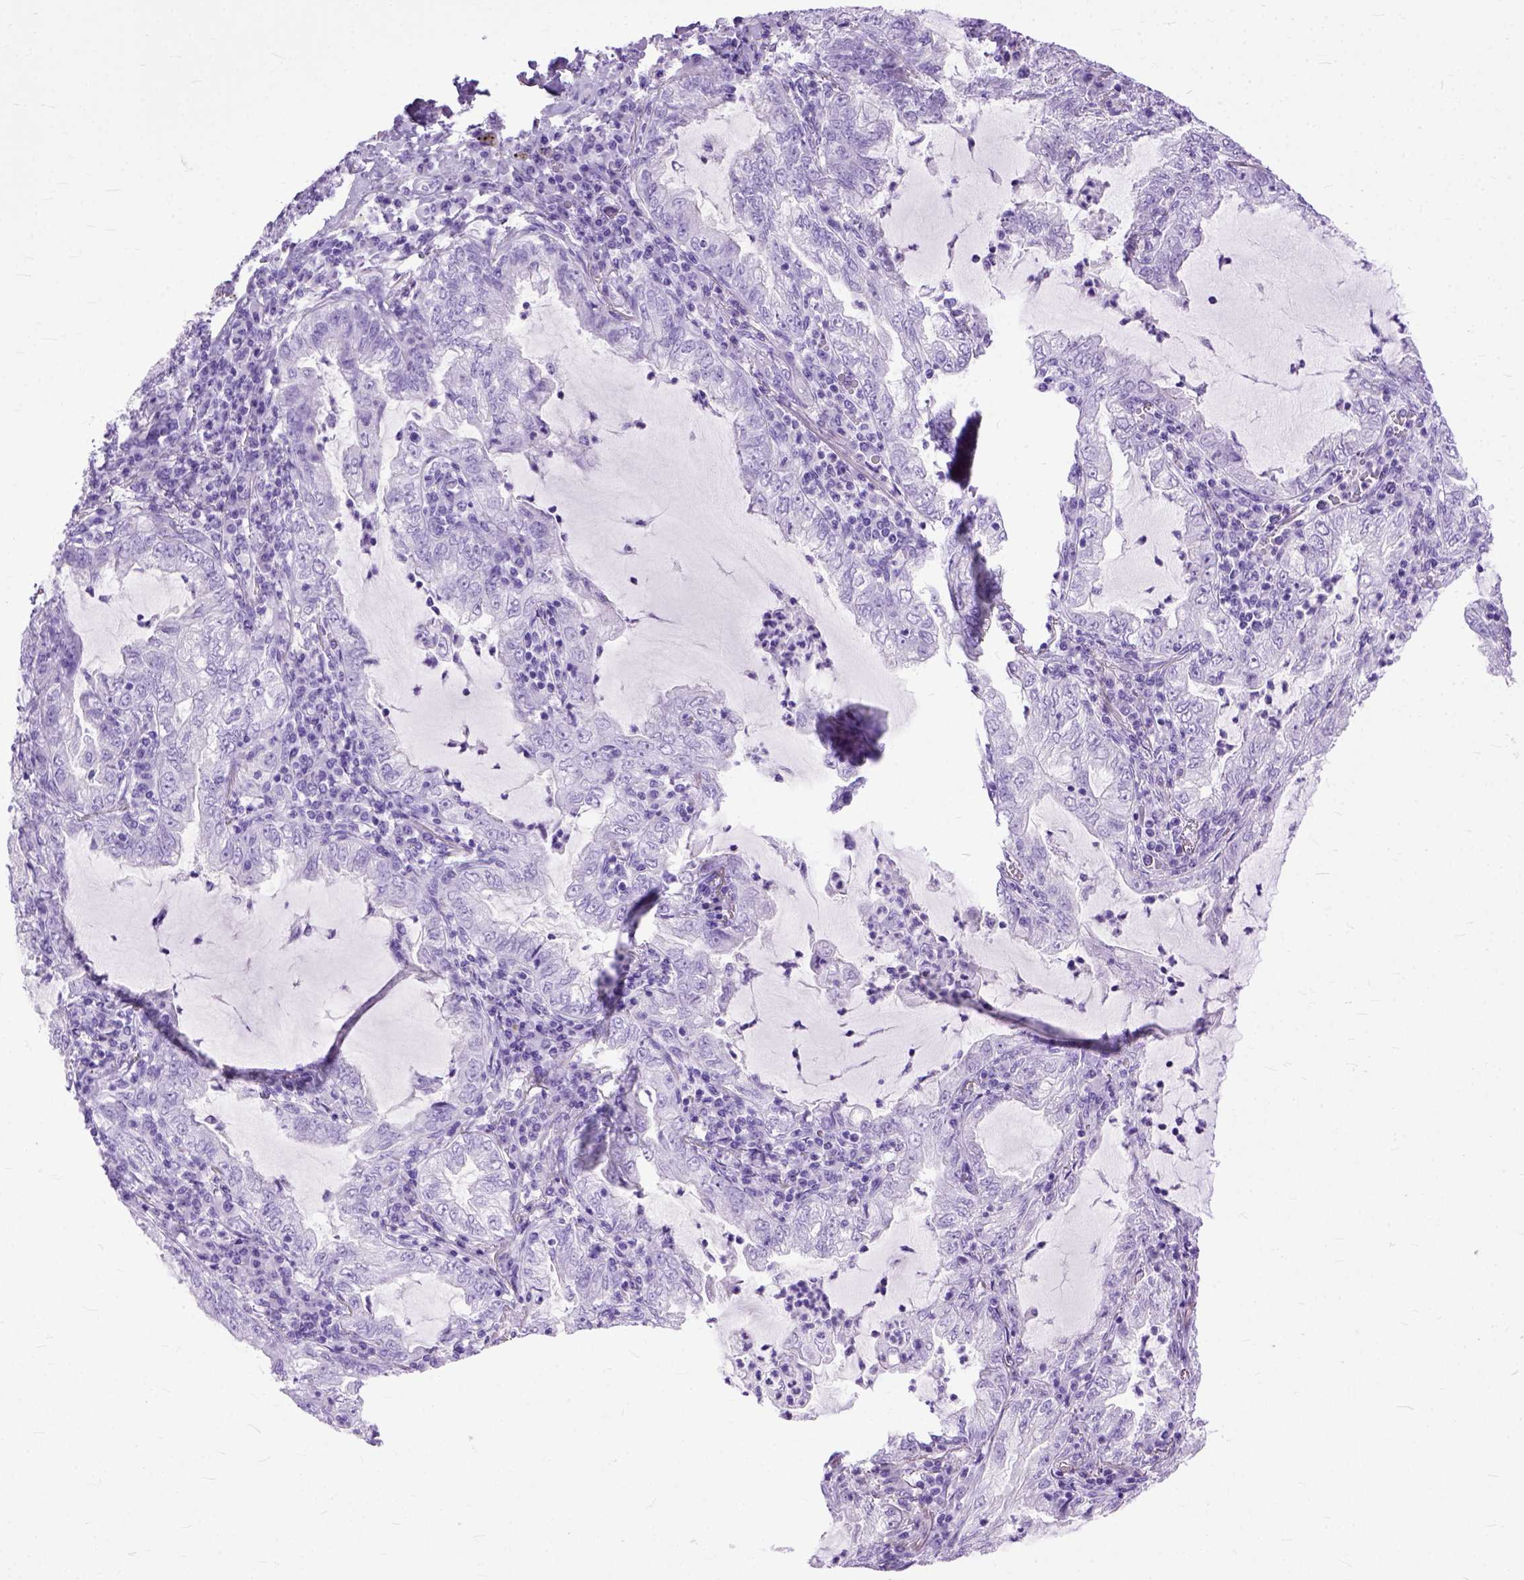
{"staining": {"intensity": "negative", "quantity": "none", "location": "none"}, "tissue": "lung cancer", "cell_type": "Tumor cells", "image_type": "cancer", "snomed": [{"axis": "morphology", "description": "Adenocarcinoma, NOS"}, {"axis": "topography", "description": "Lung"}], "caption": "Lung adenocarcinoma was stained to show a protein in brown. There is no significant staining in tumor cells. (Stains: DAB (3,3'-diaminobenzidine) immunohistochemistry with hematoxylin counter stain, Microscopy: brightfield microscopy at high magnification).", "gene": "GNGT1", "patient": {"sex": "female", "age": 73}}